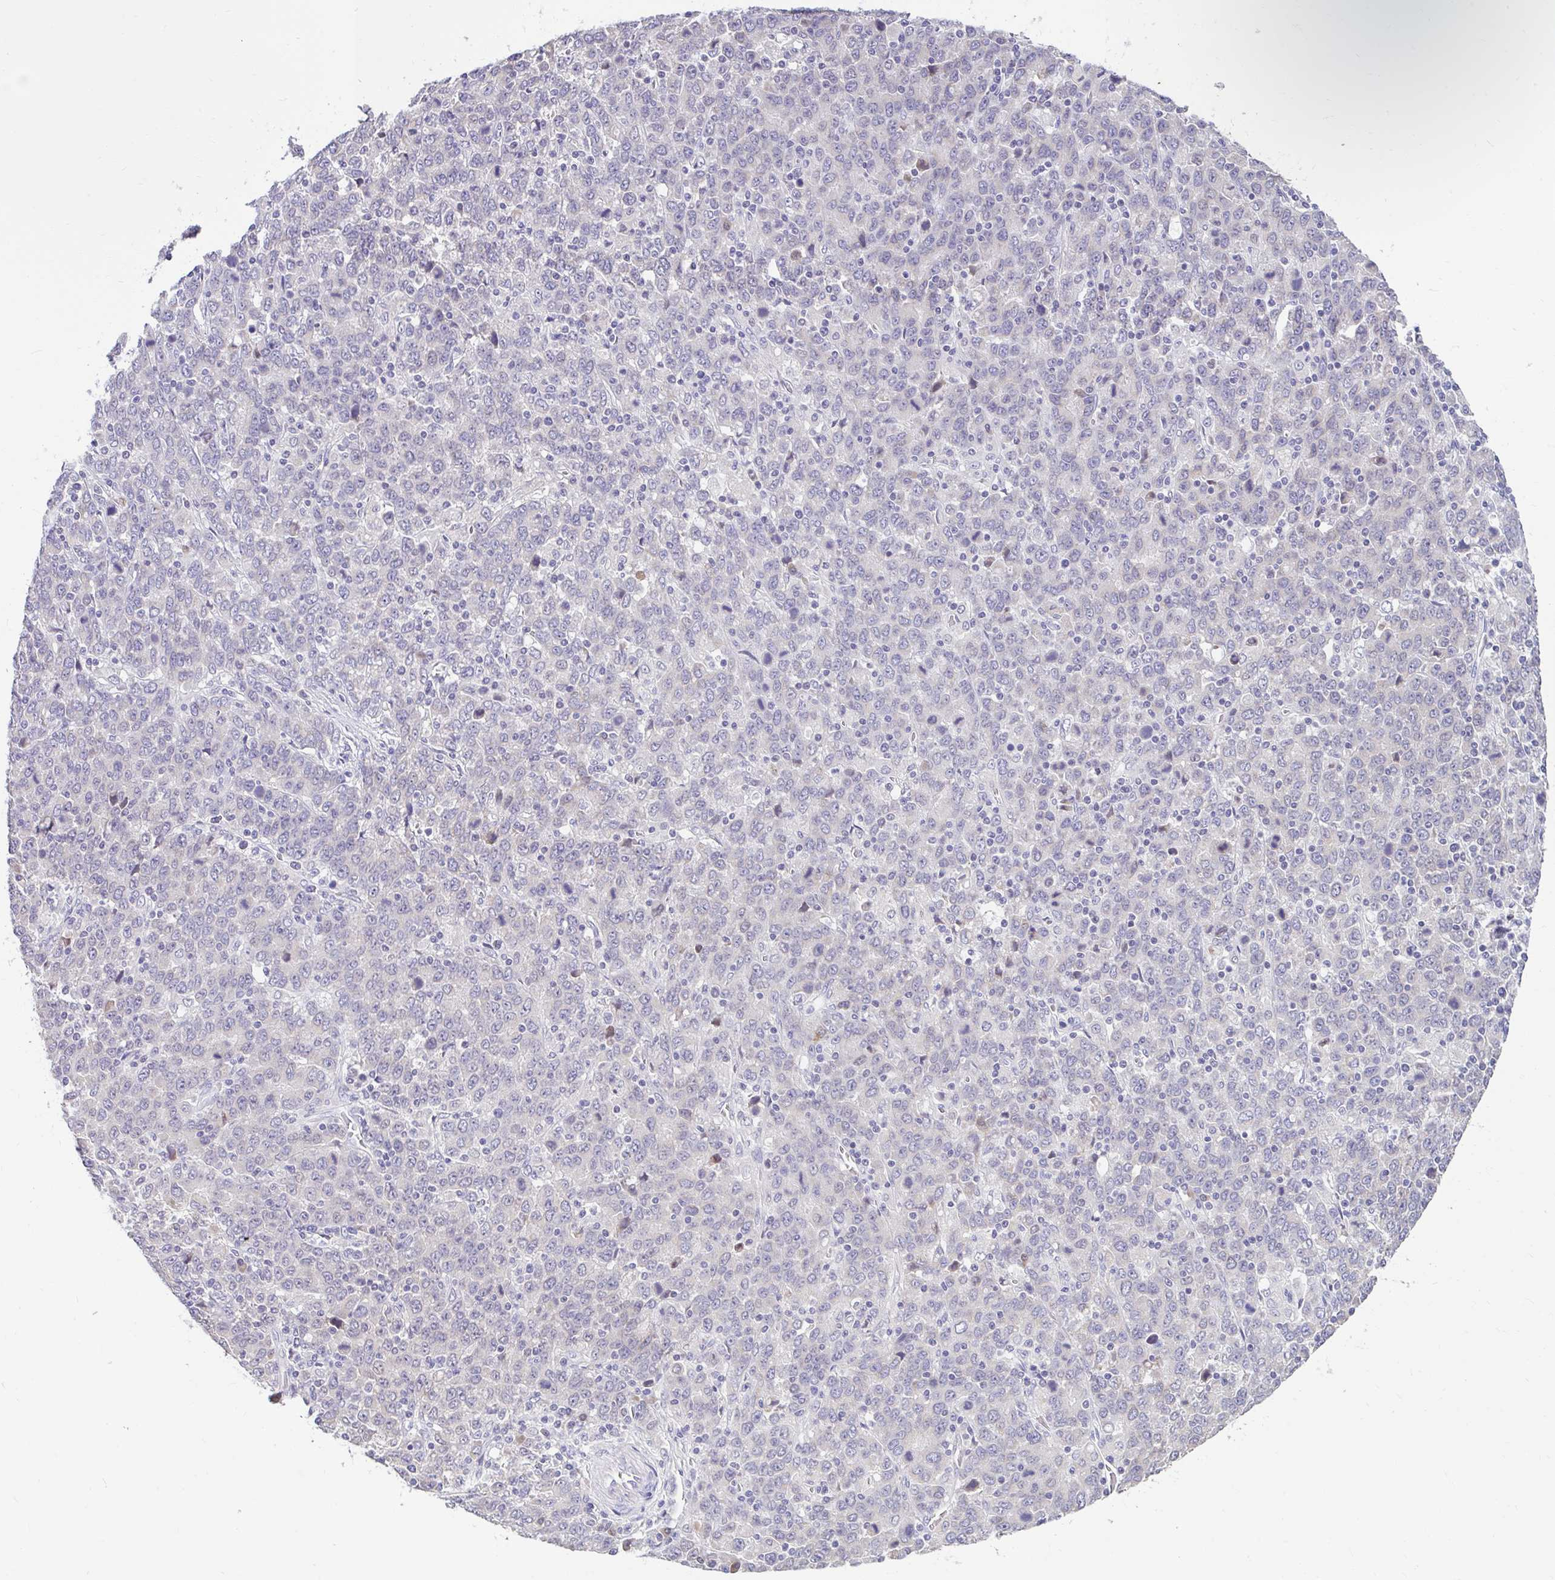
{"staining": {"intensity": "negative", "quantity": "none", "location": "none"}, "tissue": "stomach cancer", "cell_type": "Tumor cells", "image_type": "cancer", "snomed": [{"axis": "morphology", "description": "Adenocarcinoma, NOS"}, {"axis": "topography", "description": "Stomach, upper"}], "caption": "The micrograph shows no significant staining in tumor cells of stomach adenocarcinoma.", "gene": "NT5C1B", "patient": {"sex": "male", "age": 69}}